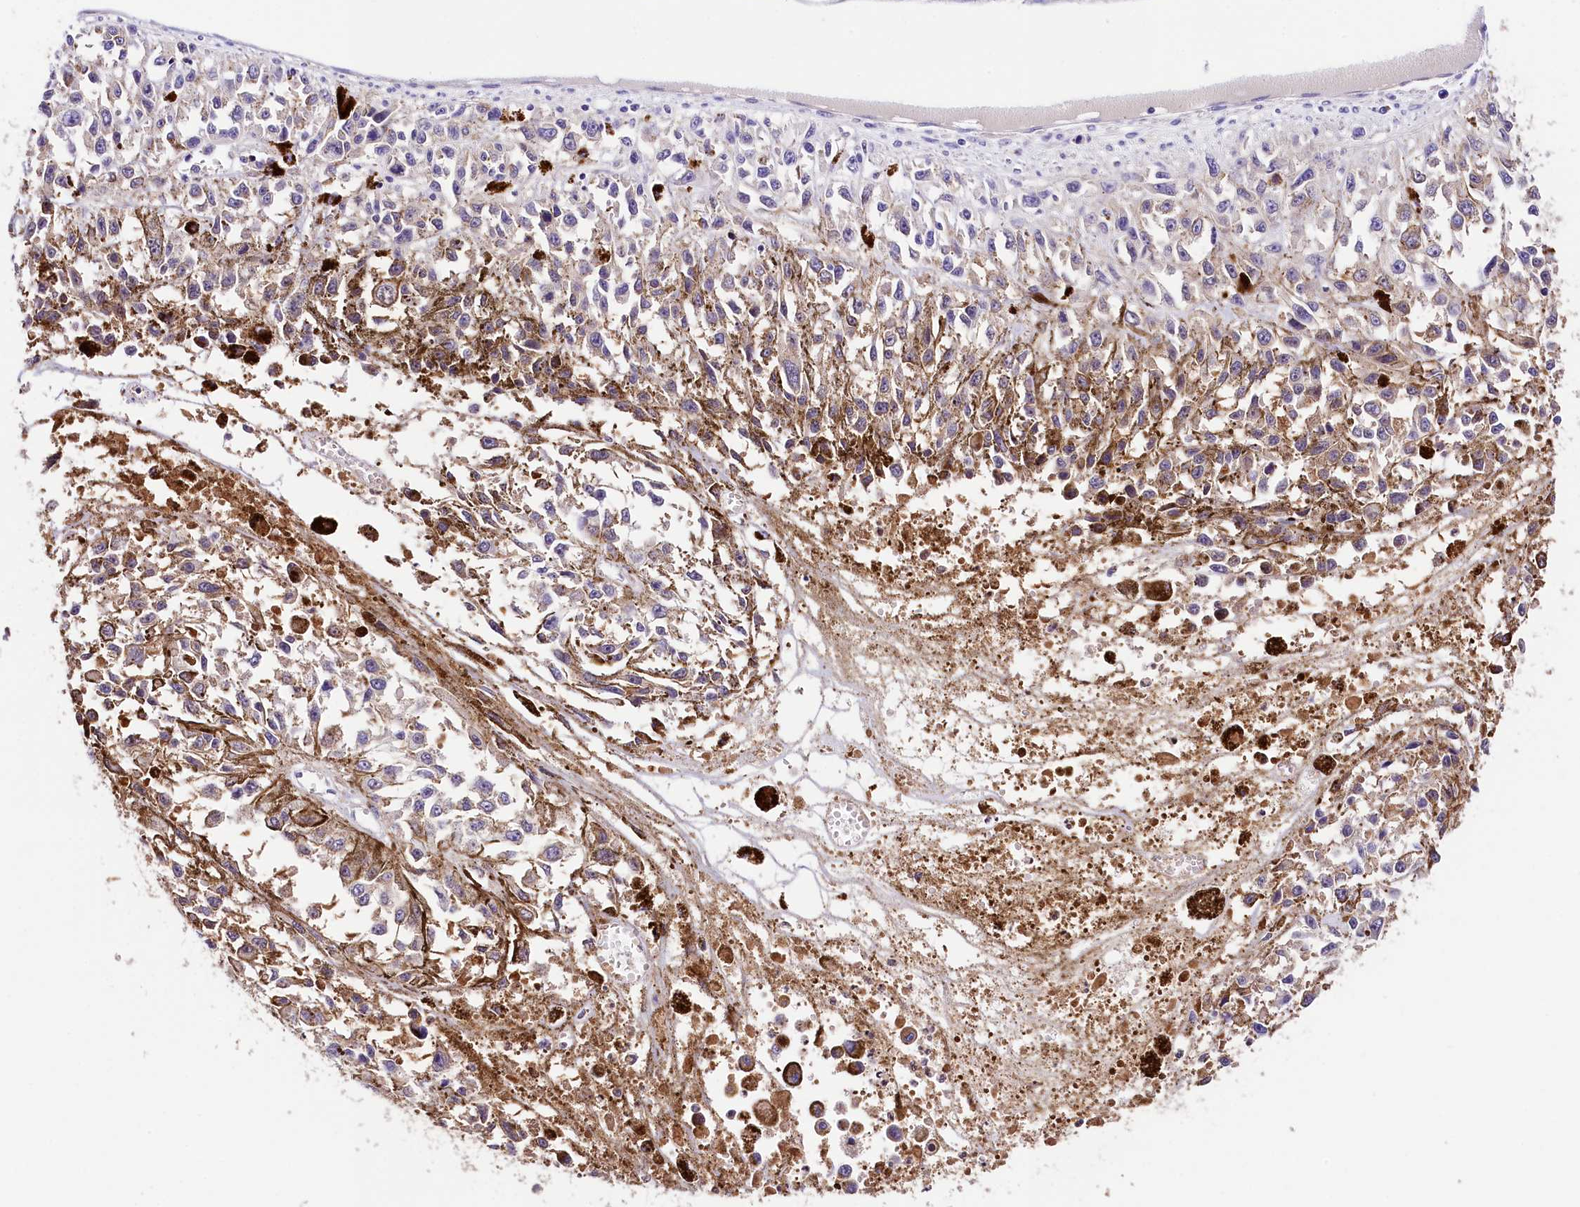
{"staining": {"intensity": "moderate", "quantity": "25%-75%", "location": "cytoplasmic/membranous"}, "tissue": "melanoma", "cell_type": "Tumor cells", "image_type": "cancer", "snomed": [{"axis": "morphology", "description": "Malignant melanoma, Metastatic site"}, {"axis": "topography", "description": "Lymph node"}], "caption": "Melanoma stained for a protein (brown) displays moderate cytoplasmic/membranous positive staining in approximately 25%-75% of tumor cells.", "gene": "ARMC6", "patient": {"sex": "male", "age": 59}}